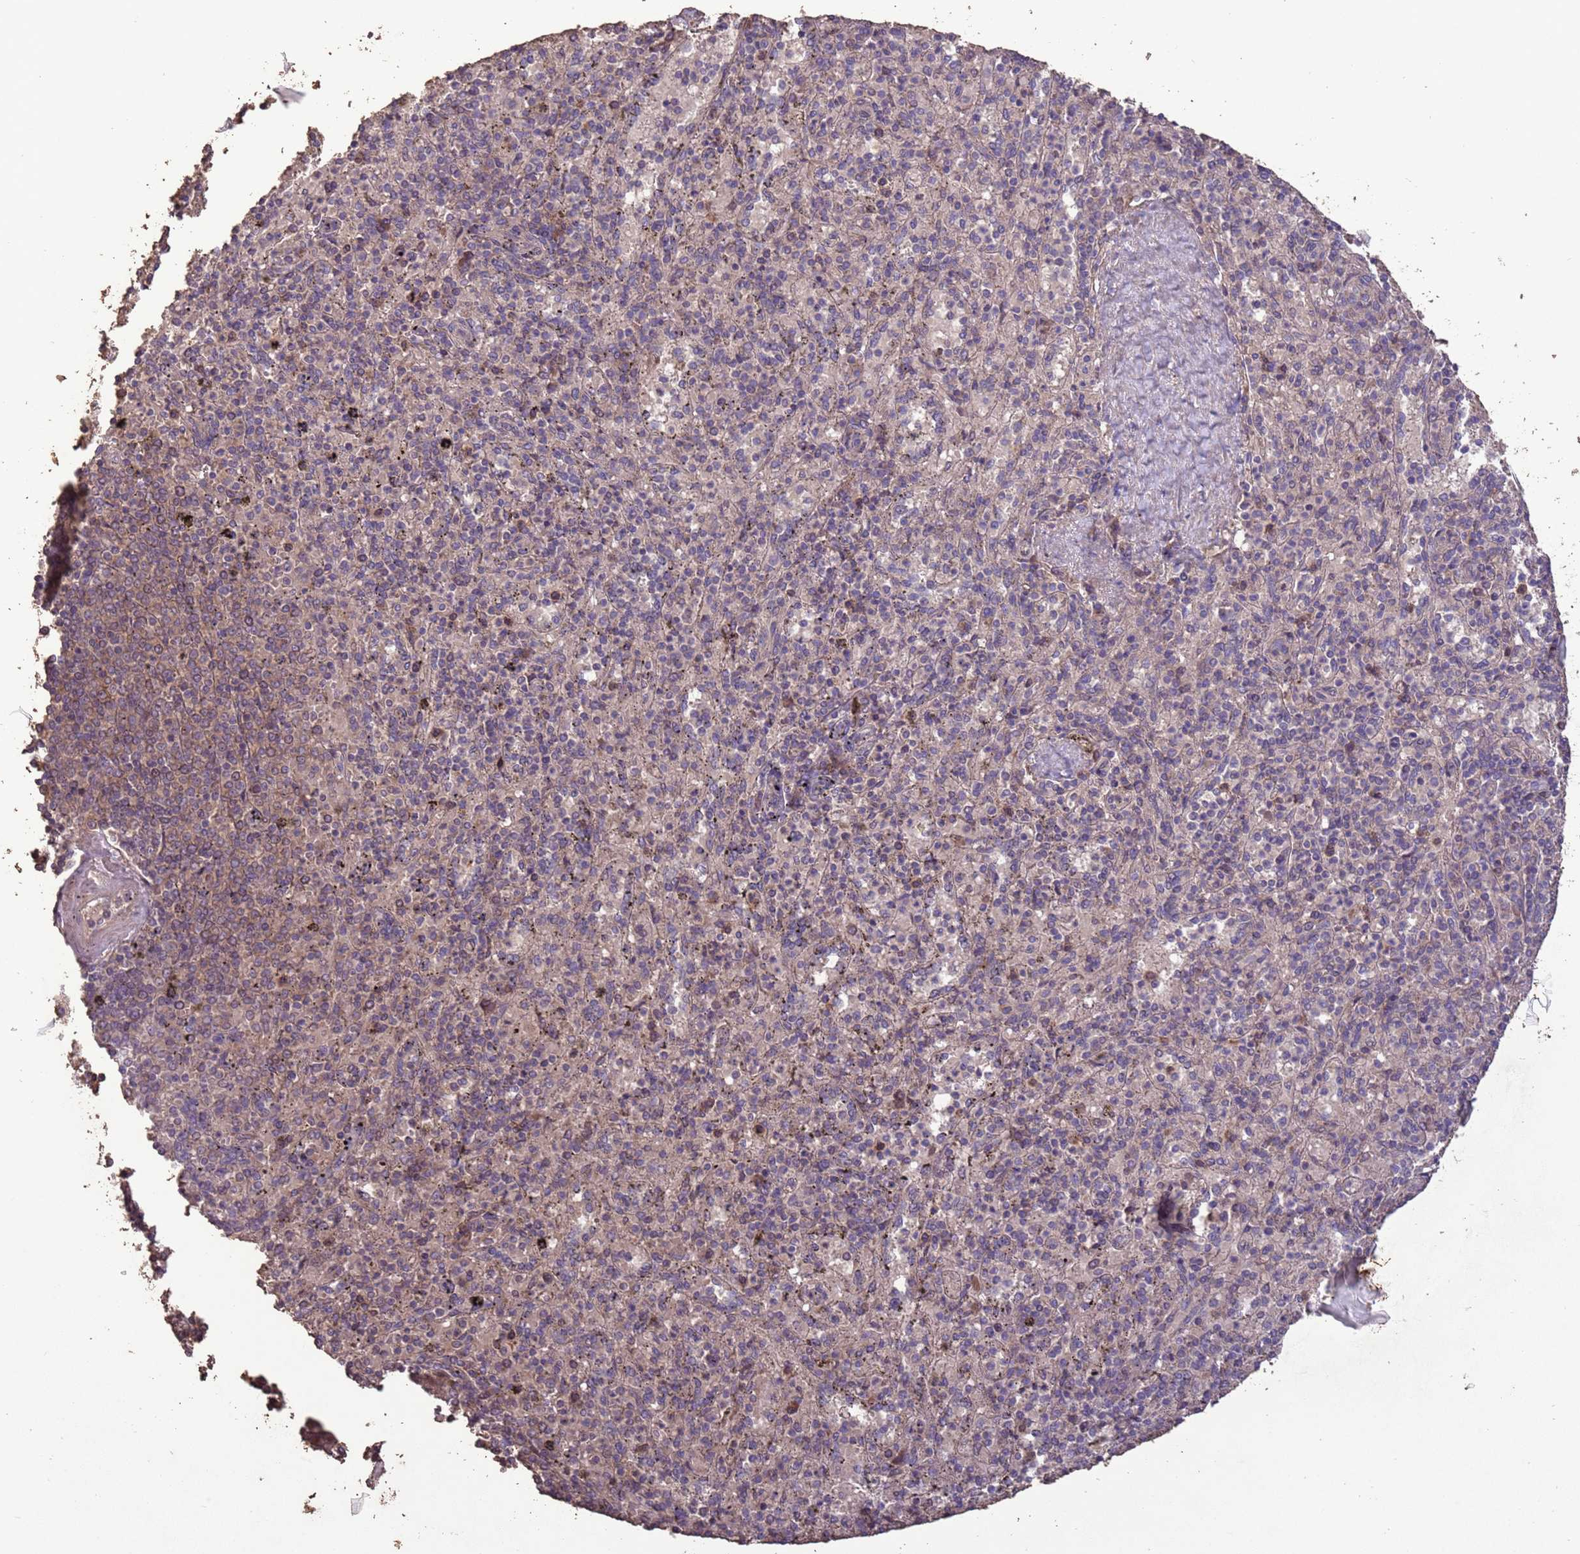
{"staining": {"intensity": "weak", "quantity": "<25%", "location": "cytoplasmic/membranous"}, "tissue": "spleen", "cell_type": "Cells in red pulp", "image_type": "normal", "snomed": [{"axis": "morphology", "description": "Normal tissue, NOS"}, {"axis": "topography", "description": "Spleen"}], "caption": "Immunohistochemistry (IHC) of unremarkable human spleen reveals no expression in cells in red pulp. (Immunohistochemistry, brightfield microscopy, high magnification).", "gene": "SLC9B2", "patient": {"sex": "male", "age": 82}}